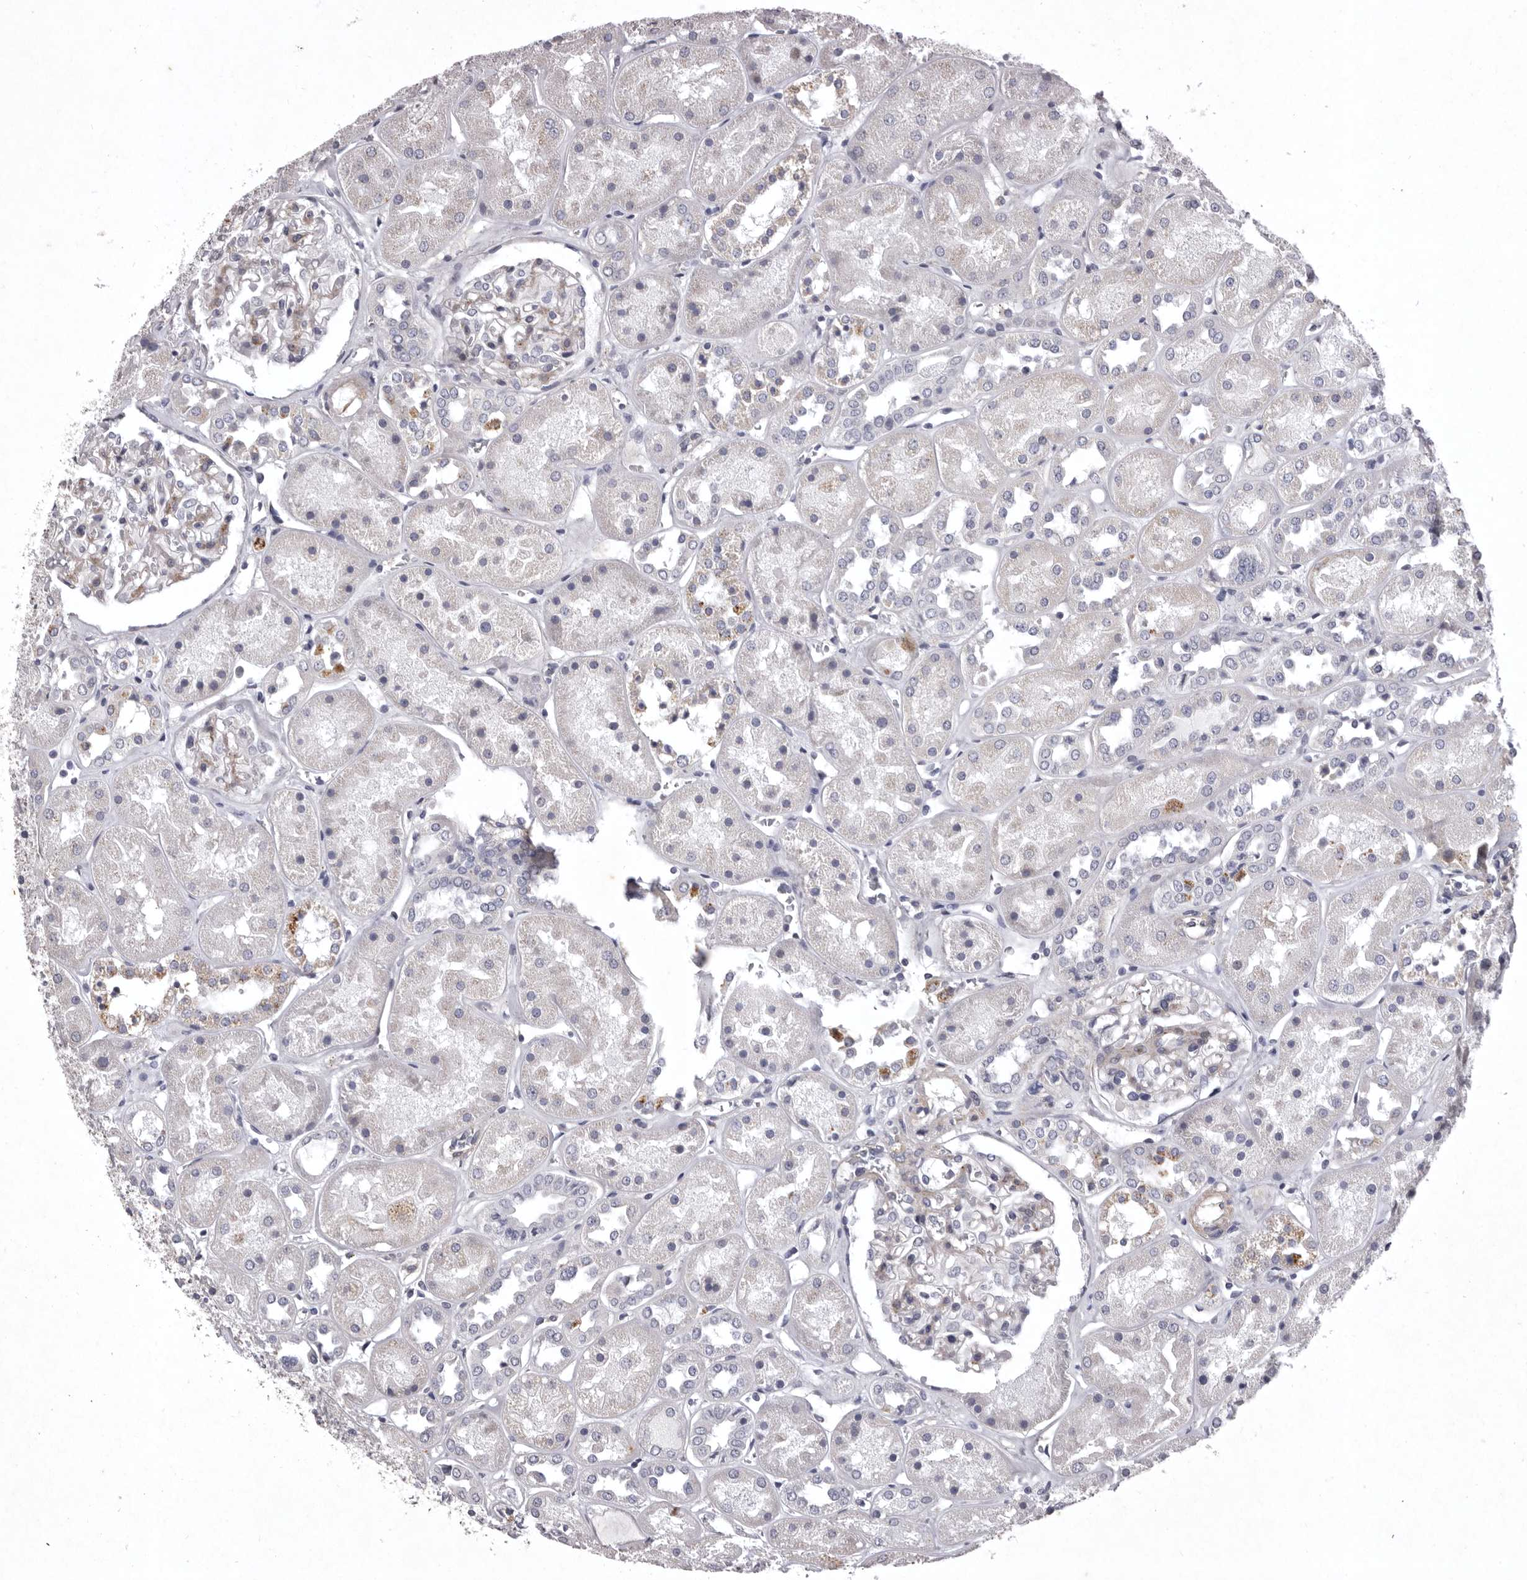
{"staining": {"intensity": "weak", "quantity": "<25%", "location": "cytoplasmic/membranous"}, "tissue": "kidney", "cell_type": "Cells in glomeruli", "image_type": "normal", "snomed": [{"axis": "morphology", "description": "Normal tissue, NOS"}, {"axis": "topography", "description": "Kidney"}], "caption": "A micrograph of kidney stained for a protein reveals no brown staining in cells in glomeruli.", "gene": "NKAIN4", "patient": {"sex": "male", "age": 70}}